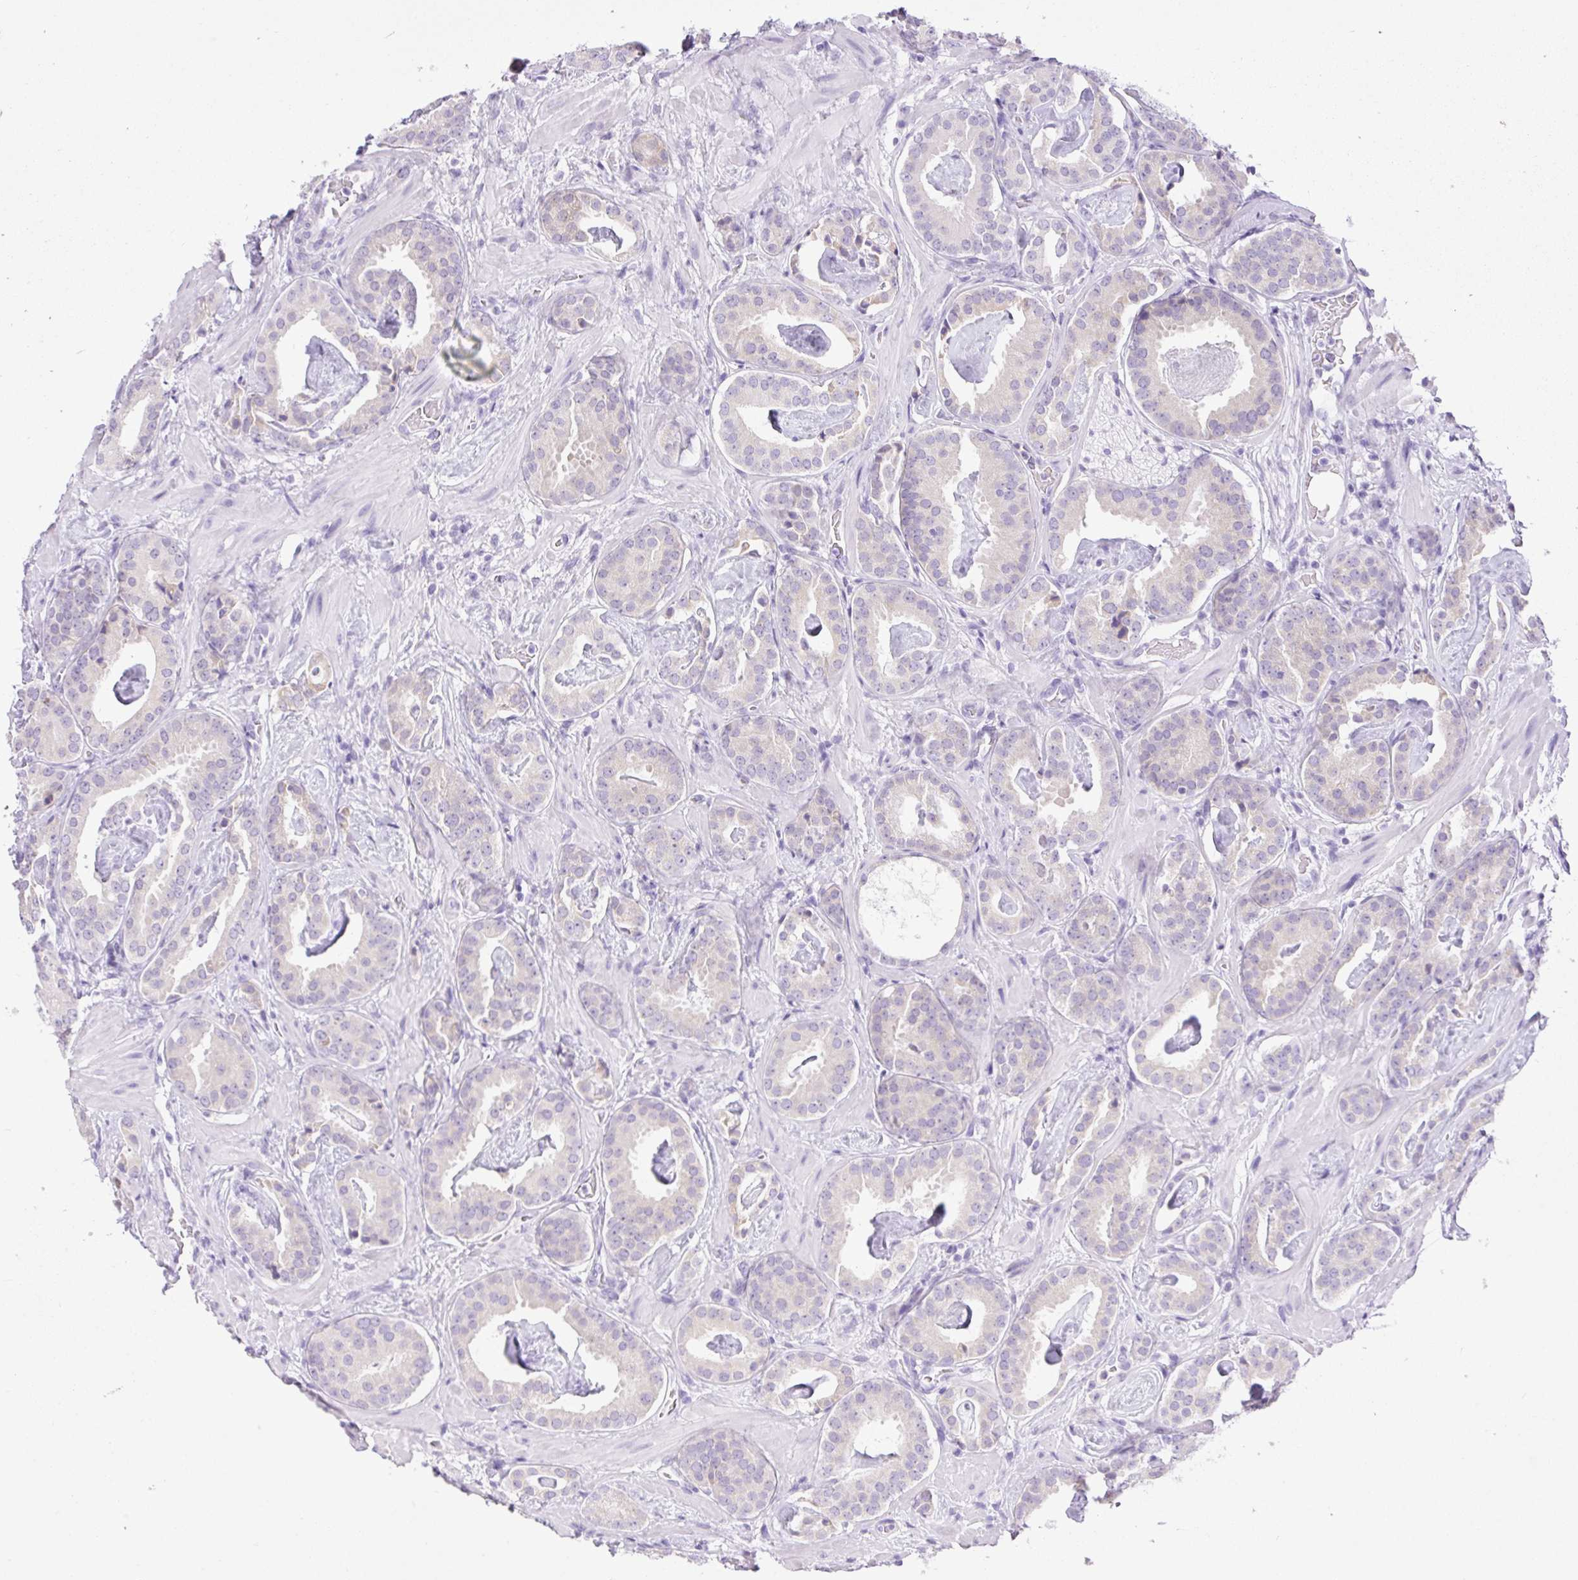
{"staining": {"intensity": "weak", "quantity": "<25%", "location": "cytoplasmic/membranous"}, "tissue": "prostate cancer", "cell_type": "Tumor cells", "image_type": "cancer", "snomed": [{"axis": "morphology", "description": "Adenocarcinoma, Low grade"}, {"axis": "topography", "description": "Prostate"}], "caption": "Photomicrograph shows no significant protein expression in tumor cells of prostate cancer (adenocarcinoma (low-grade)).", "gene": "SLC25A40", "patient": {"sex": "male", "age": 62}}